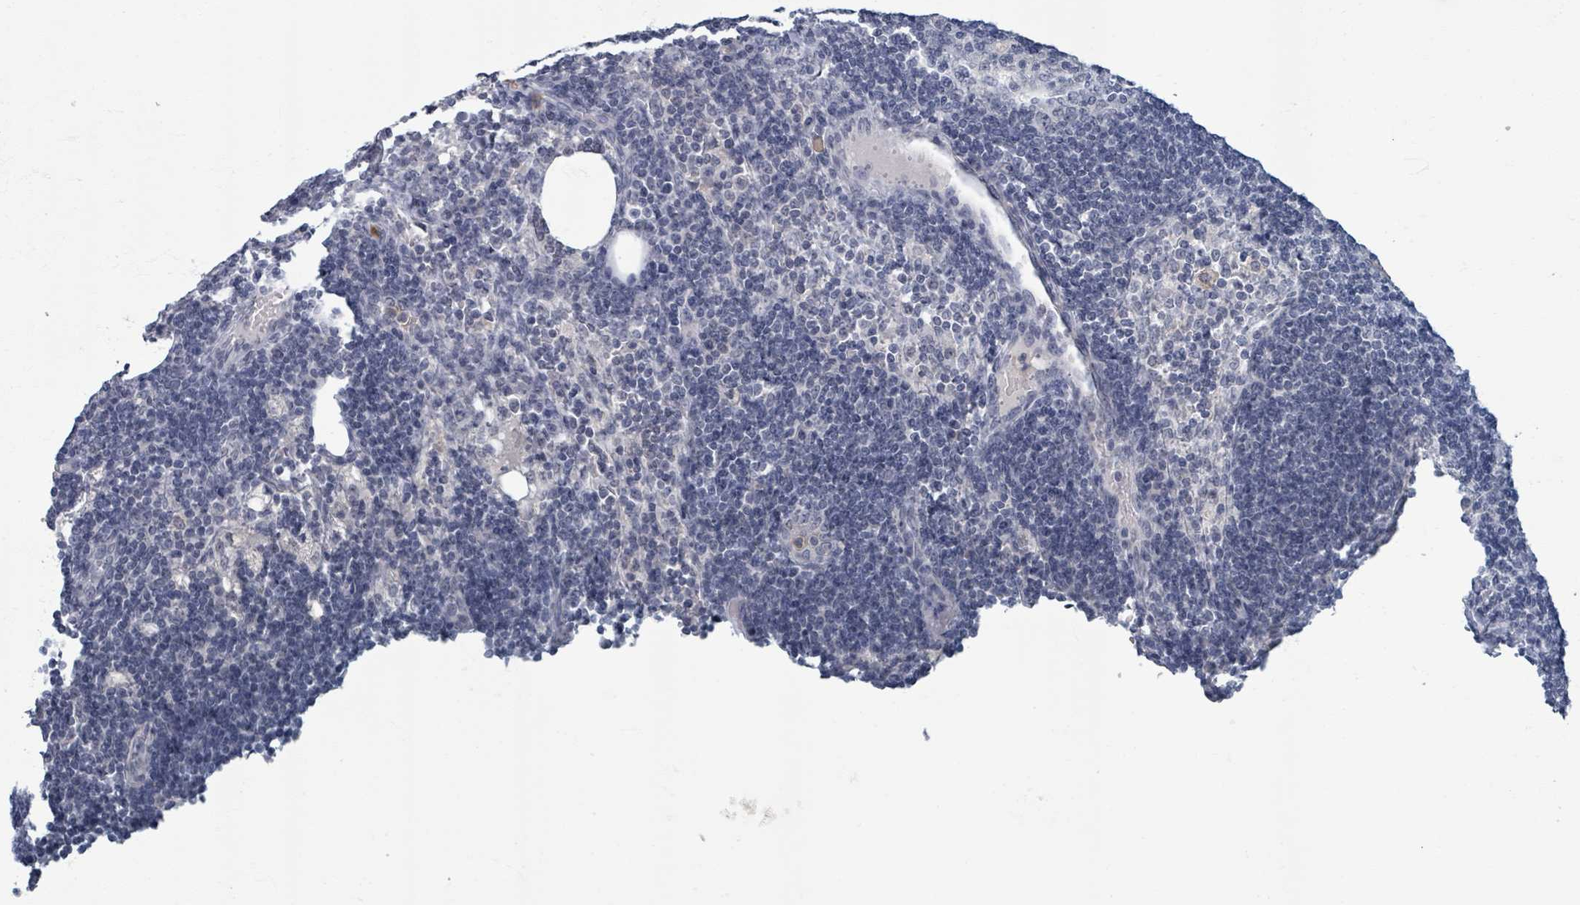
{"staining": {"intensity": "negative", "quantity": "none", "location": "none"}, "tissue": "lymph node", "cell_type": "Non-germinal center cells", "image_type": "normal", "snomed": [{"axis": "morphology", "description": "Normal tissue, NOS"}, {"axis": "topography", "description": "Lymph node"}], "caption": "Non-germinal center cells are negative for protein expression in normal human lymph node. (Brightfield microscopy of DAB IHC at high magnification).", "gene": "WNT11", "patient": {"sex": "female", "age": 73}}